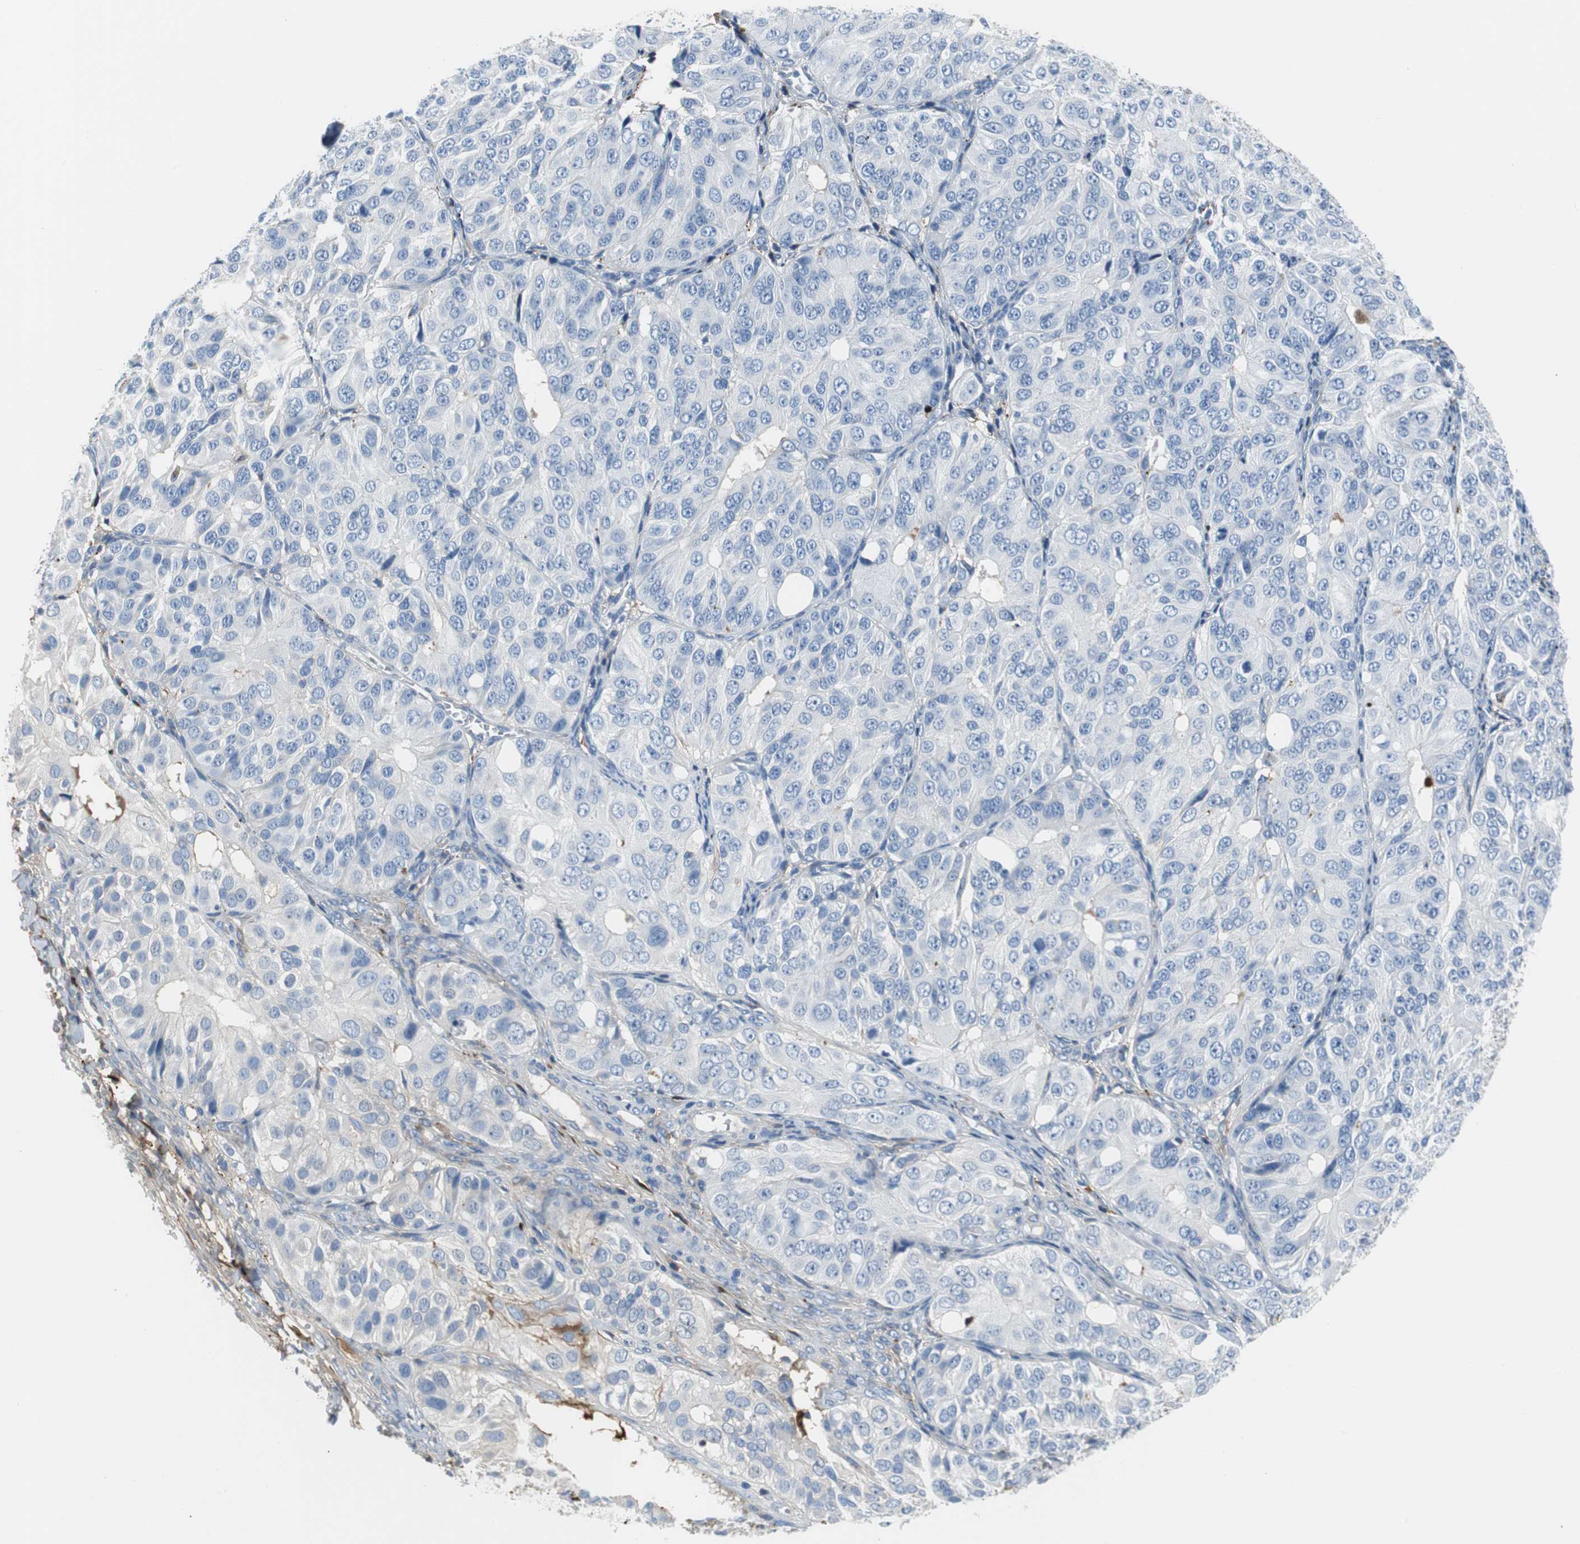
{"staining": {"intensity": "weak", "quantity": "<25%", "location": "cytoplasmic/membranous"}, "tissue": "ovarian cancer", "cell_type": "Tumor cells", "image_type": "cancer", "snomed": [{"axis": "morphology", "description": "Carcinoma, endometroid"}, {"axis": "topography", "description": "Ovary"}], "caption": "Endometroid carcinoma (ovarian) was stained to show a protein in brown. There is no significant positivity in tumor cells.", "gene": "APCS", "patient": {"sex": "female", "age": 51}}